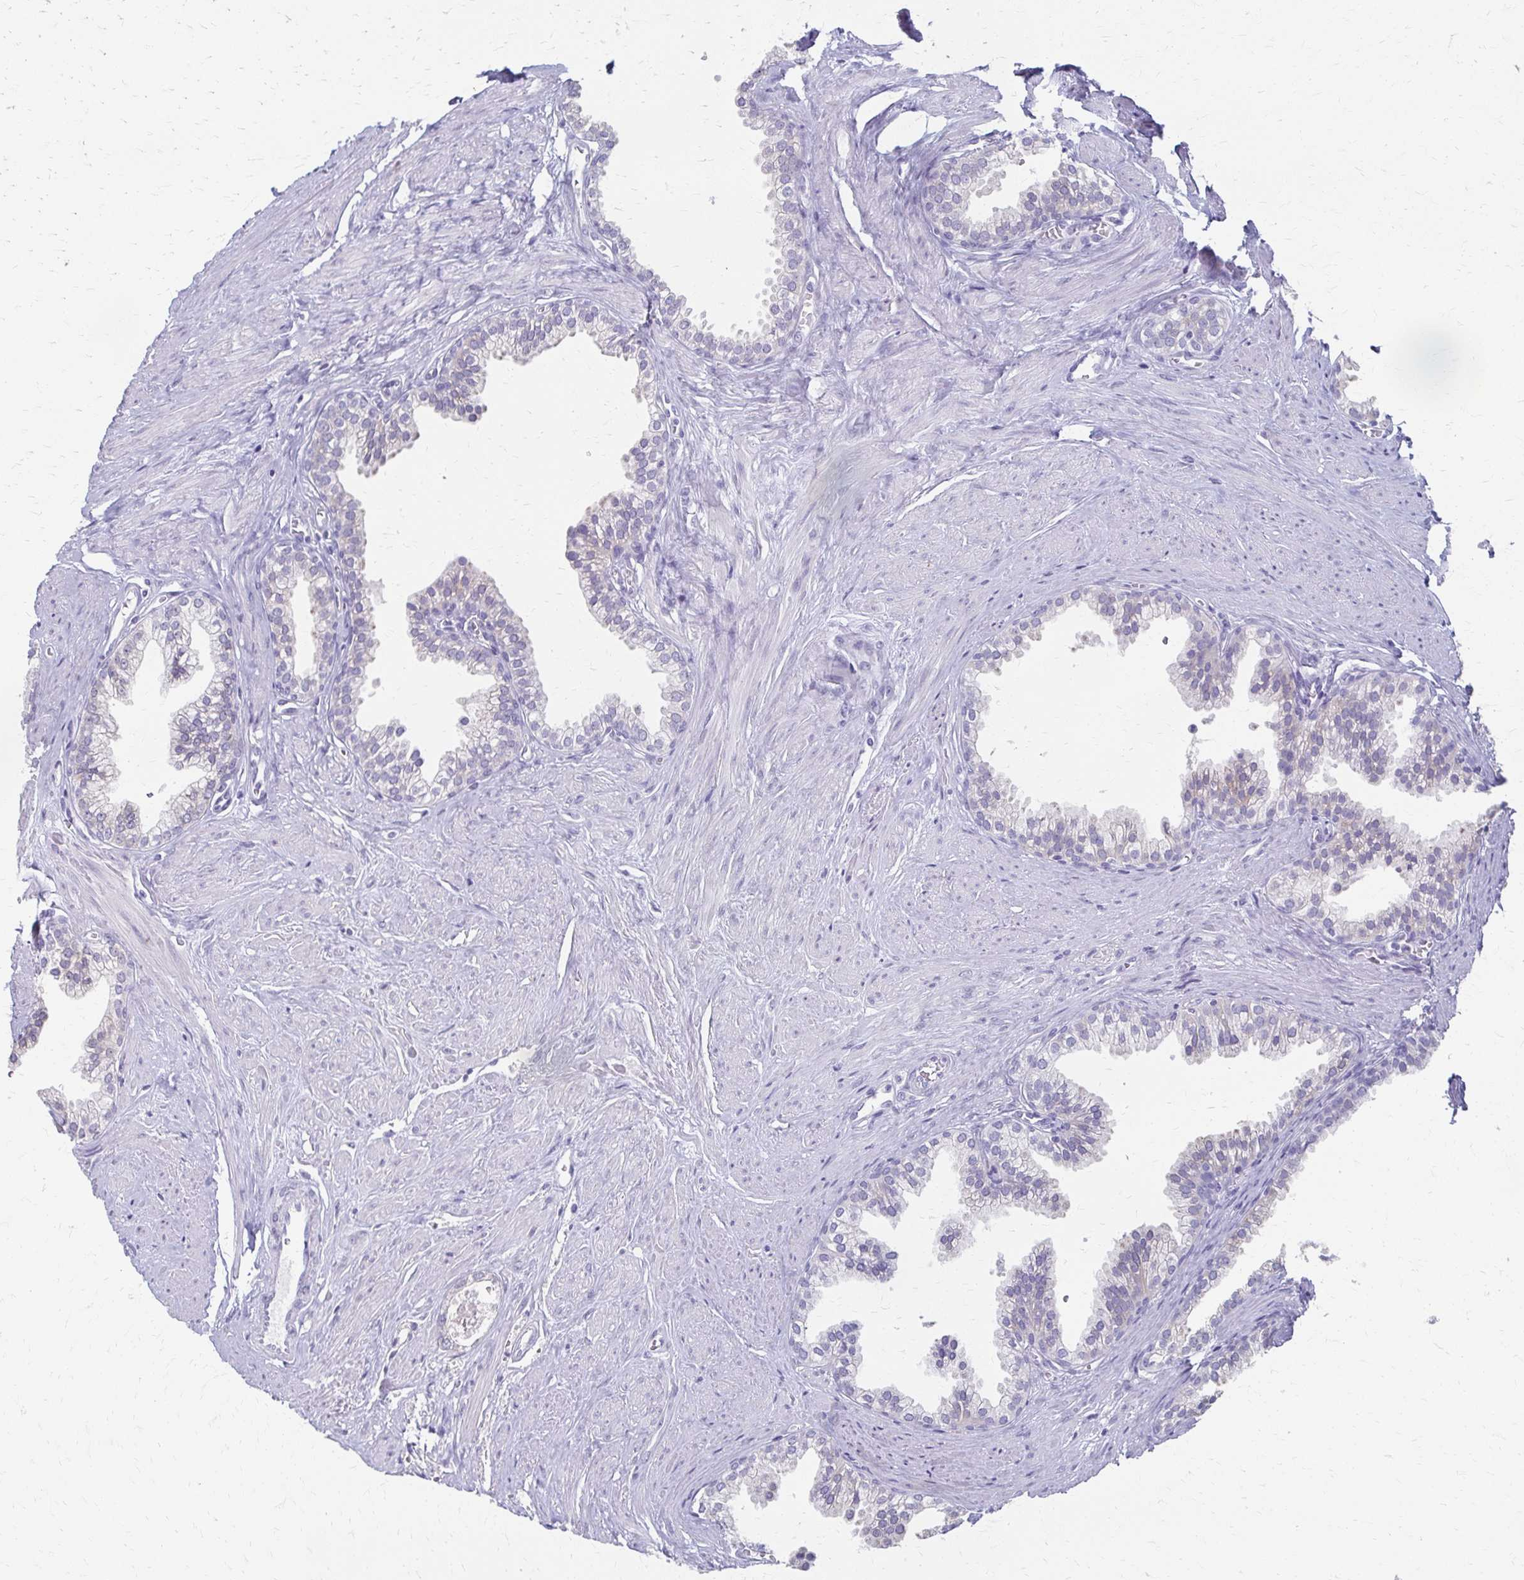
{"staining": {"intensity": "negative", "quantity": "none", "location": "none"}, "tissue": "prostate", "cell_type": "Glandular cells", "image_type": "normal", "snomed": [{"axis": "morphology", "description": "Normal tissue, NOS"}, {"axis": "topography", "description": "Prostate"}, {"axis": "topography", "description": "Peripheral nerve tissue"}], "caption": "IHC of unremarkable prostate displays no positivity in glandular cells.", "gene": "CYB5A", "patient": {"sex": "male", "age": 55}}